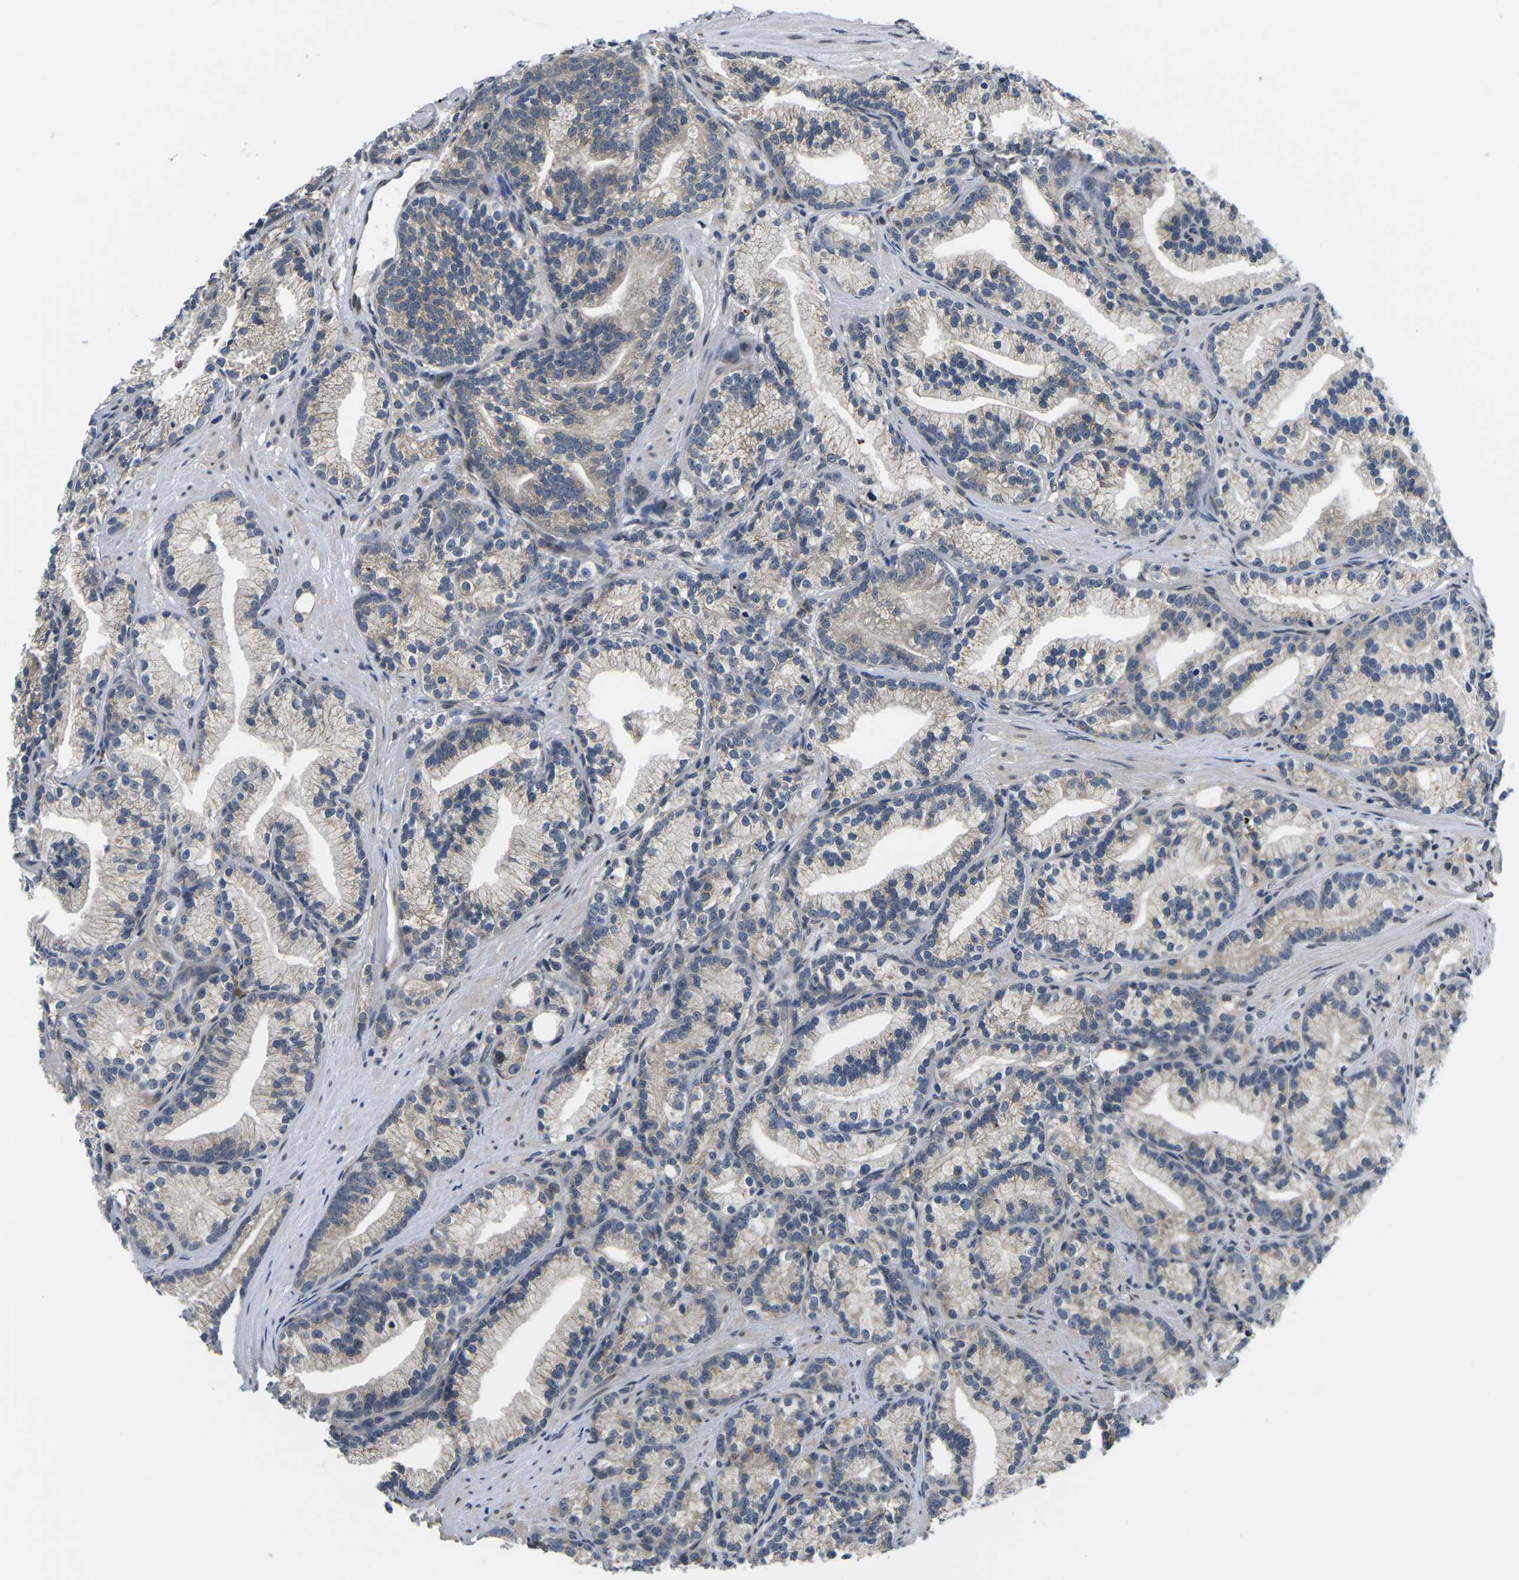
{"staining": {"intensity": "weak", "quantity": "25%-75%", "location": "cytoplasmic/membranous"}, "tissue": "prostate cancer", "cell_type": "Tumor cells", "image_type": "cancer", "snomed": [{"axis": "morphology", "description": "Adenocarcinoma, Low grade"}, {"axis": "topography", "description": "Prostate"}], "caption": "Protein expression analysis of human prostate cancer (adenocarcinoma (low-grade)) reveals weak cytoplasmic/membranous staining in approximately 25%-75% of tumor cells.", "gene": "SNX10", "patient": {"sex": "male", "age": 89}}